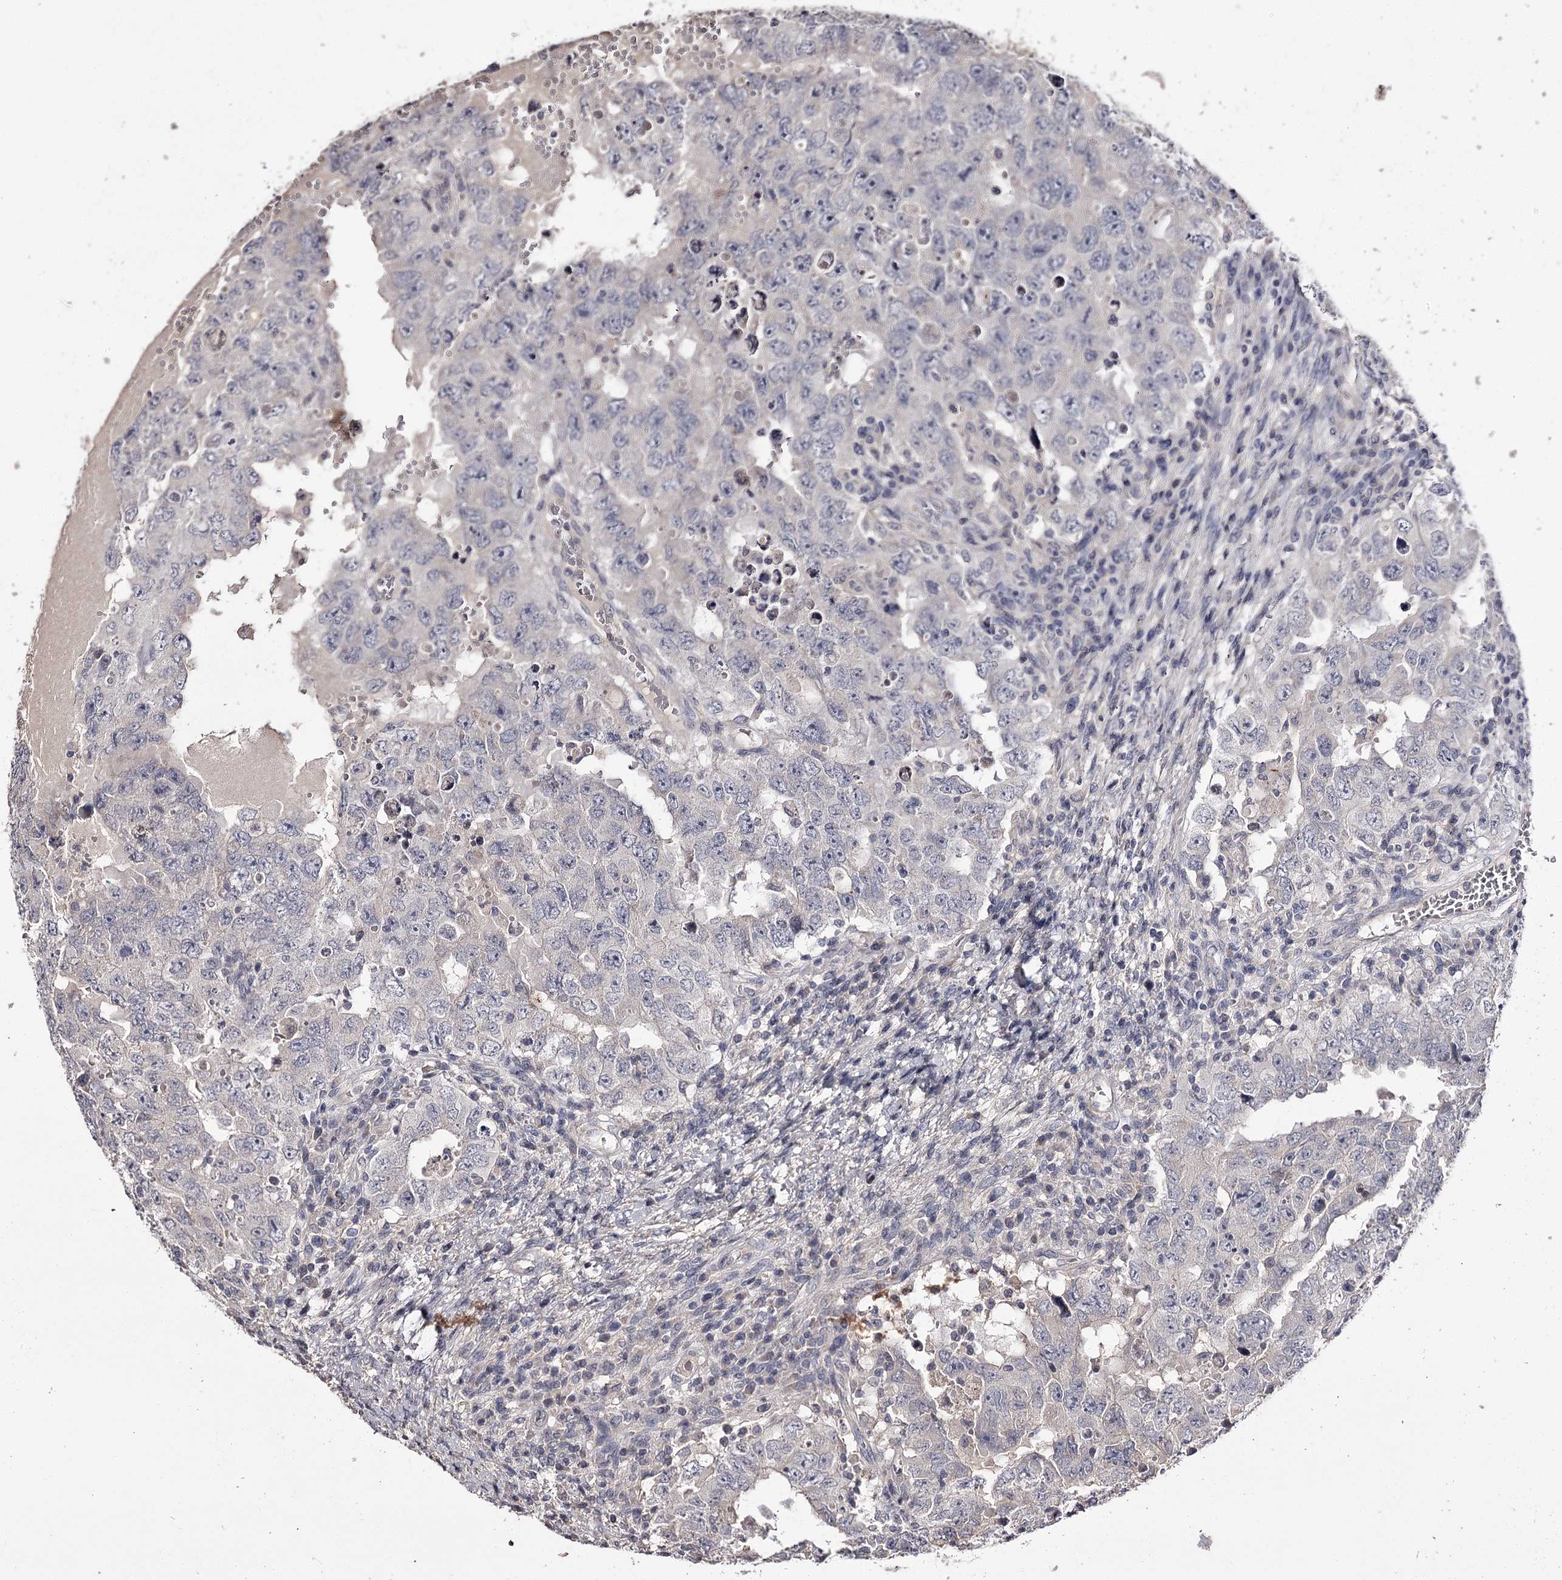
{"staining": {"intensity": "negative", "quantity": "none", "location": "none"}, "tissue": "testis cancer", "cell_type": "Tumor cells", "image_type": "cancer", "snomed": [{"axis": "morphology", "description": "Carcinoma, Embryonal, NOS"}, {"axis": "topography", "description": "Testis"}], "caption": "A micrograph of testis cancer (embryonal carcinoma) stained for a protein demonstrates no brown staining in tumor cells.", "gene": "PRM2", "patient": {"sex": "male", "age": 26}}